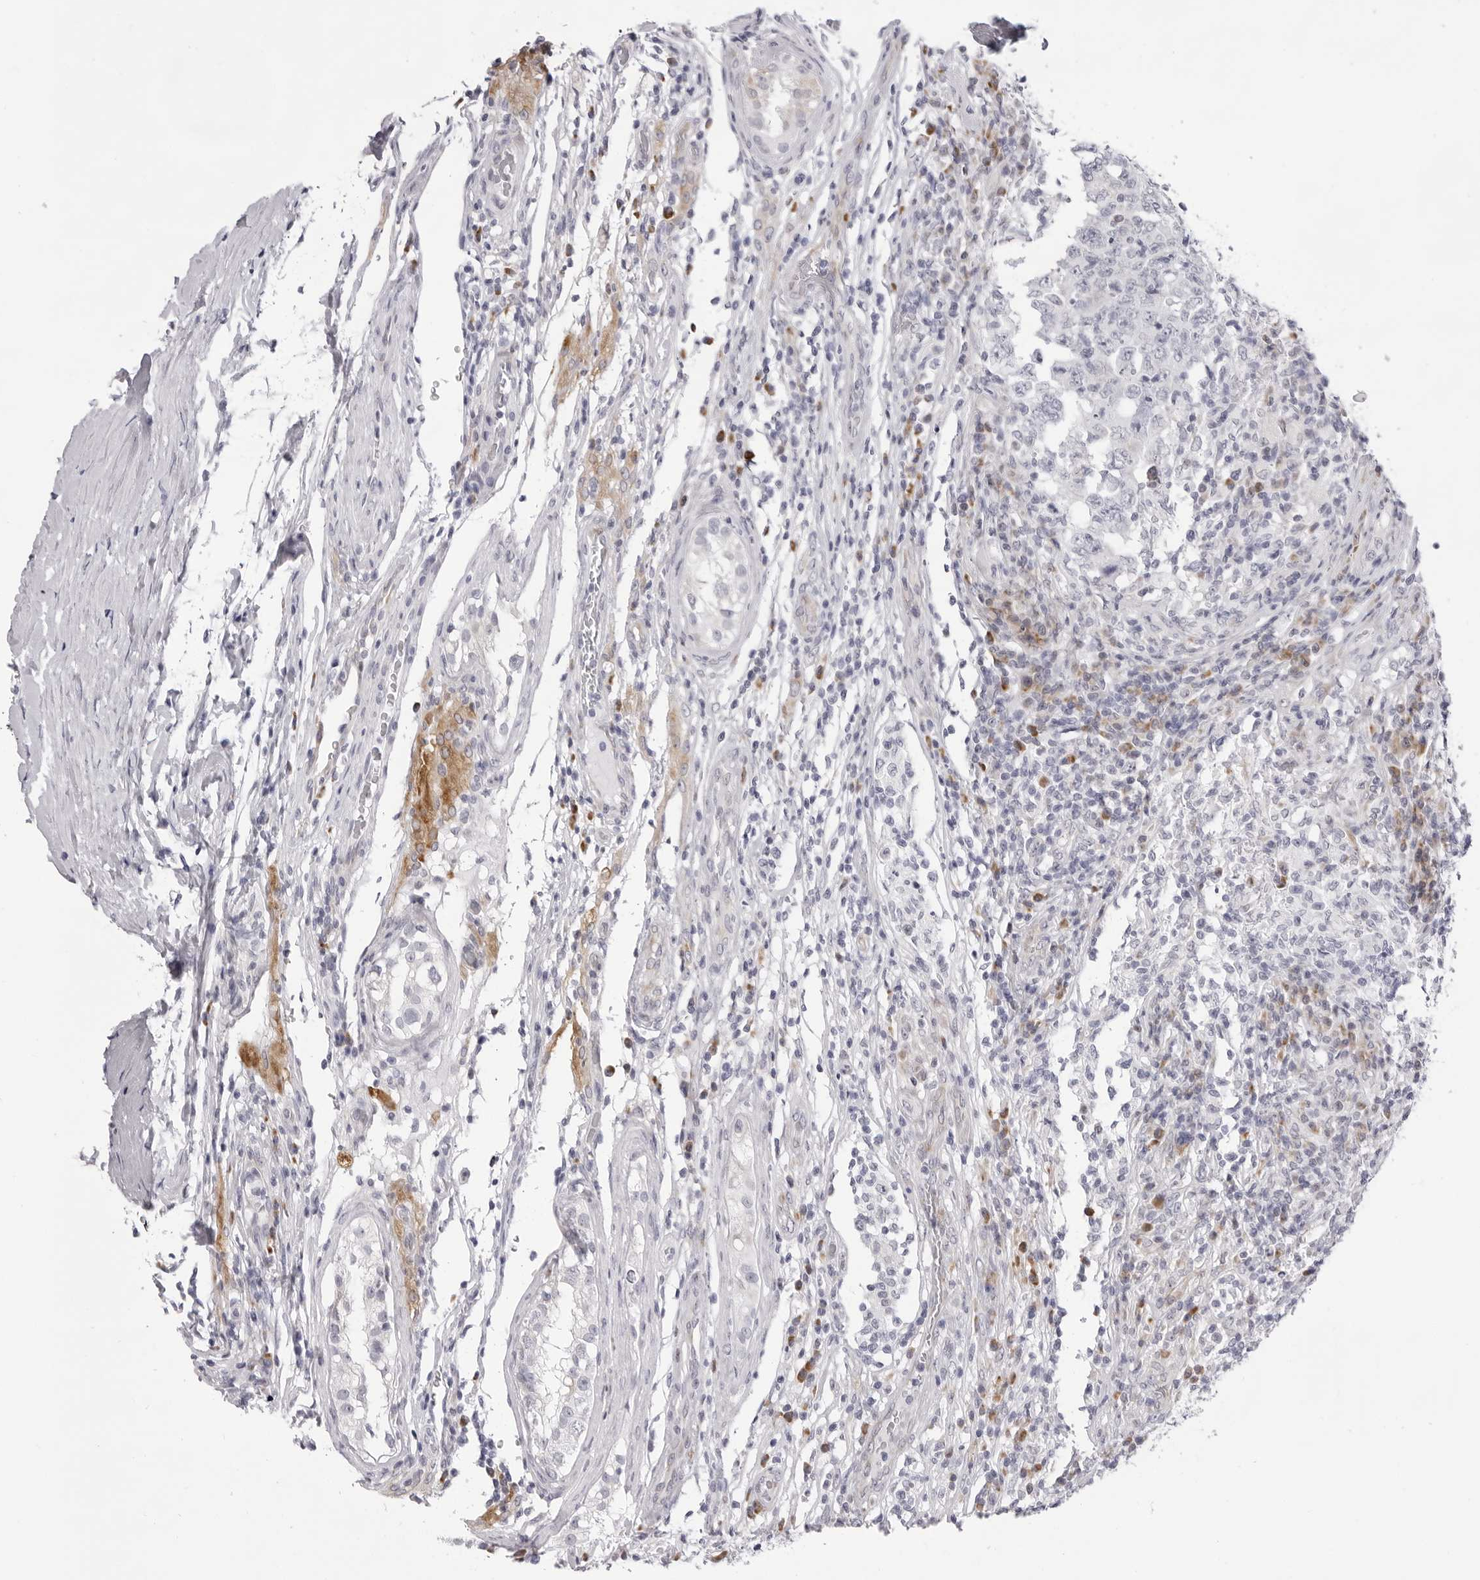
{"staining": {"intensity": "negative", "quantity": "none", "location": "none"}, "tissue": "testis cancer", "cell_type": "Tumor cells", "image_type": "cancer", "snomed": [{"axis": "morphology", "description": "Carcinoma, Embryonal, NOS"}, {"axis": "topography", "description": "Testis"}], "caption": "There is no significant staining in tumor cells of embryonal carcinoma (testis).", "gene": "SMIM2", "patient": {"sex": "male", "age": 26}}